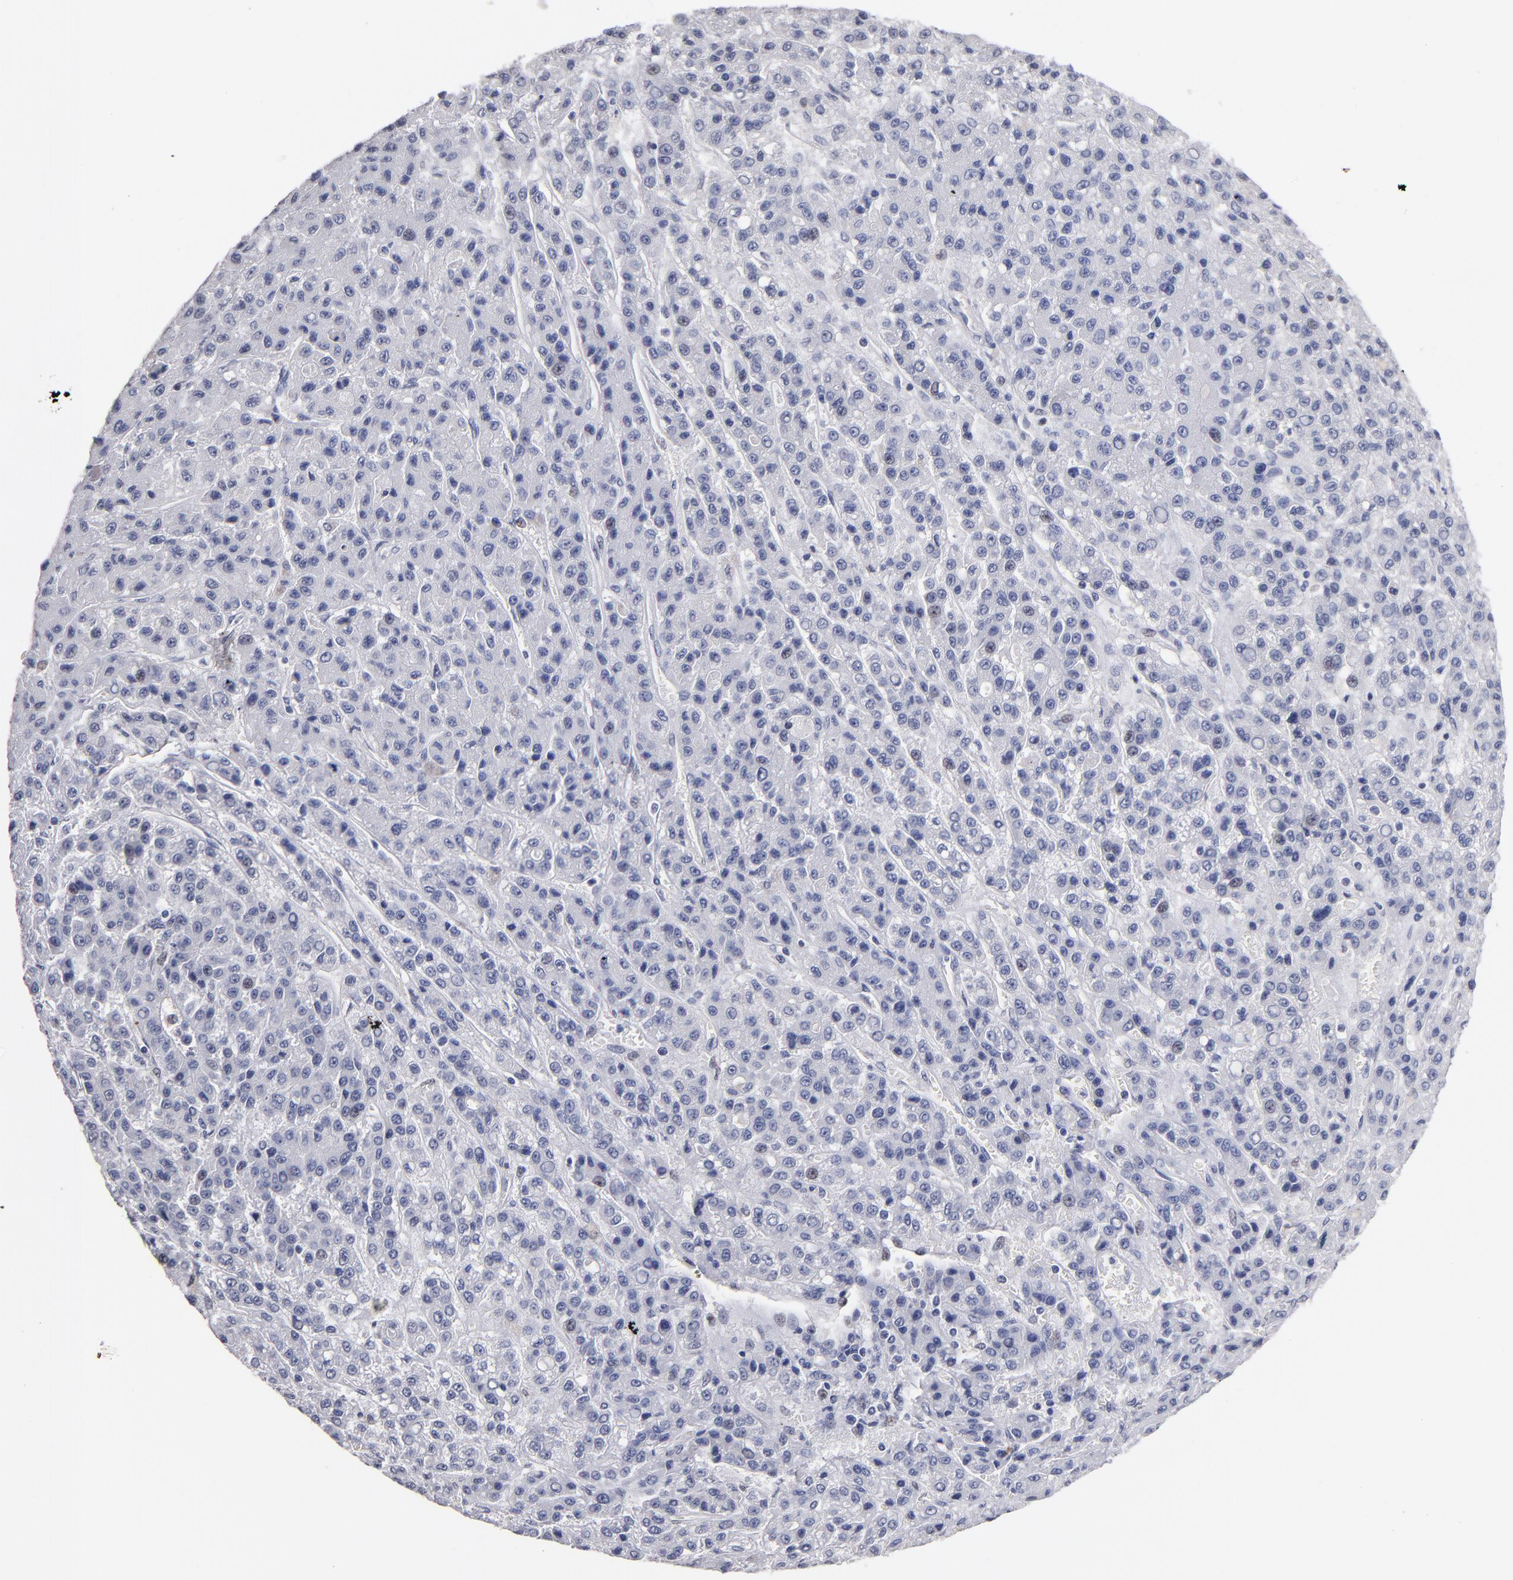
{"staining": {"intensity": "negative", "quantity": "none", "location": "none"}, "tissue": "liver cancer", "cell_type": "Tumor cells", "image_type": "cancer", "snomed": [{"axis": "morphology", "description": "Carcinoma, Hepatocellular, NOS"}, {"axis": "topography", "description": "Liver"}], "caption": "DAB (3,3'-diaminobenzidine) immunohistochemical staining of hepatocellular carcinoma (liver) reveals no significant positivity in tumor cells.", "gene": "MN1", "patient": {"sex": "male", "age": 70}}